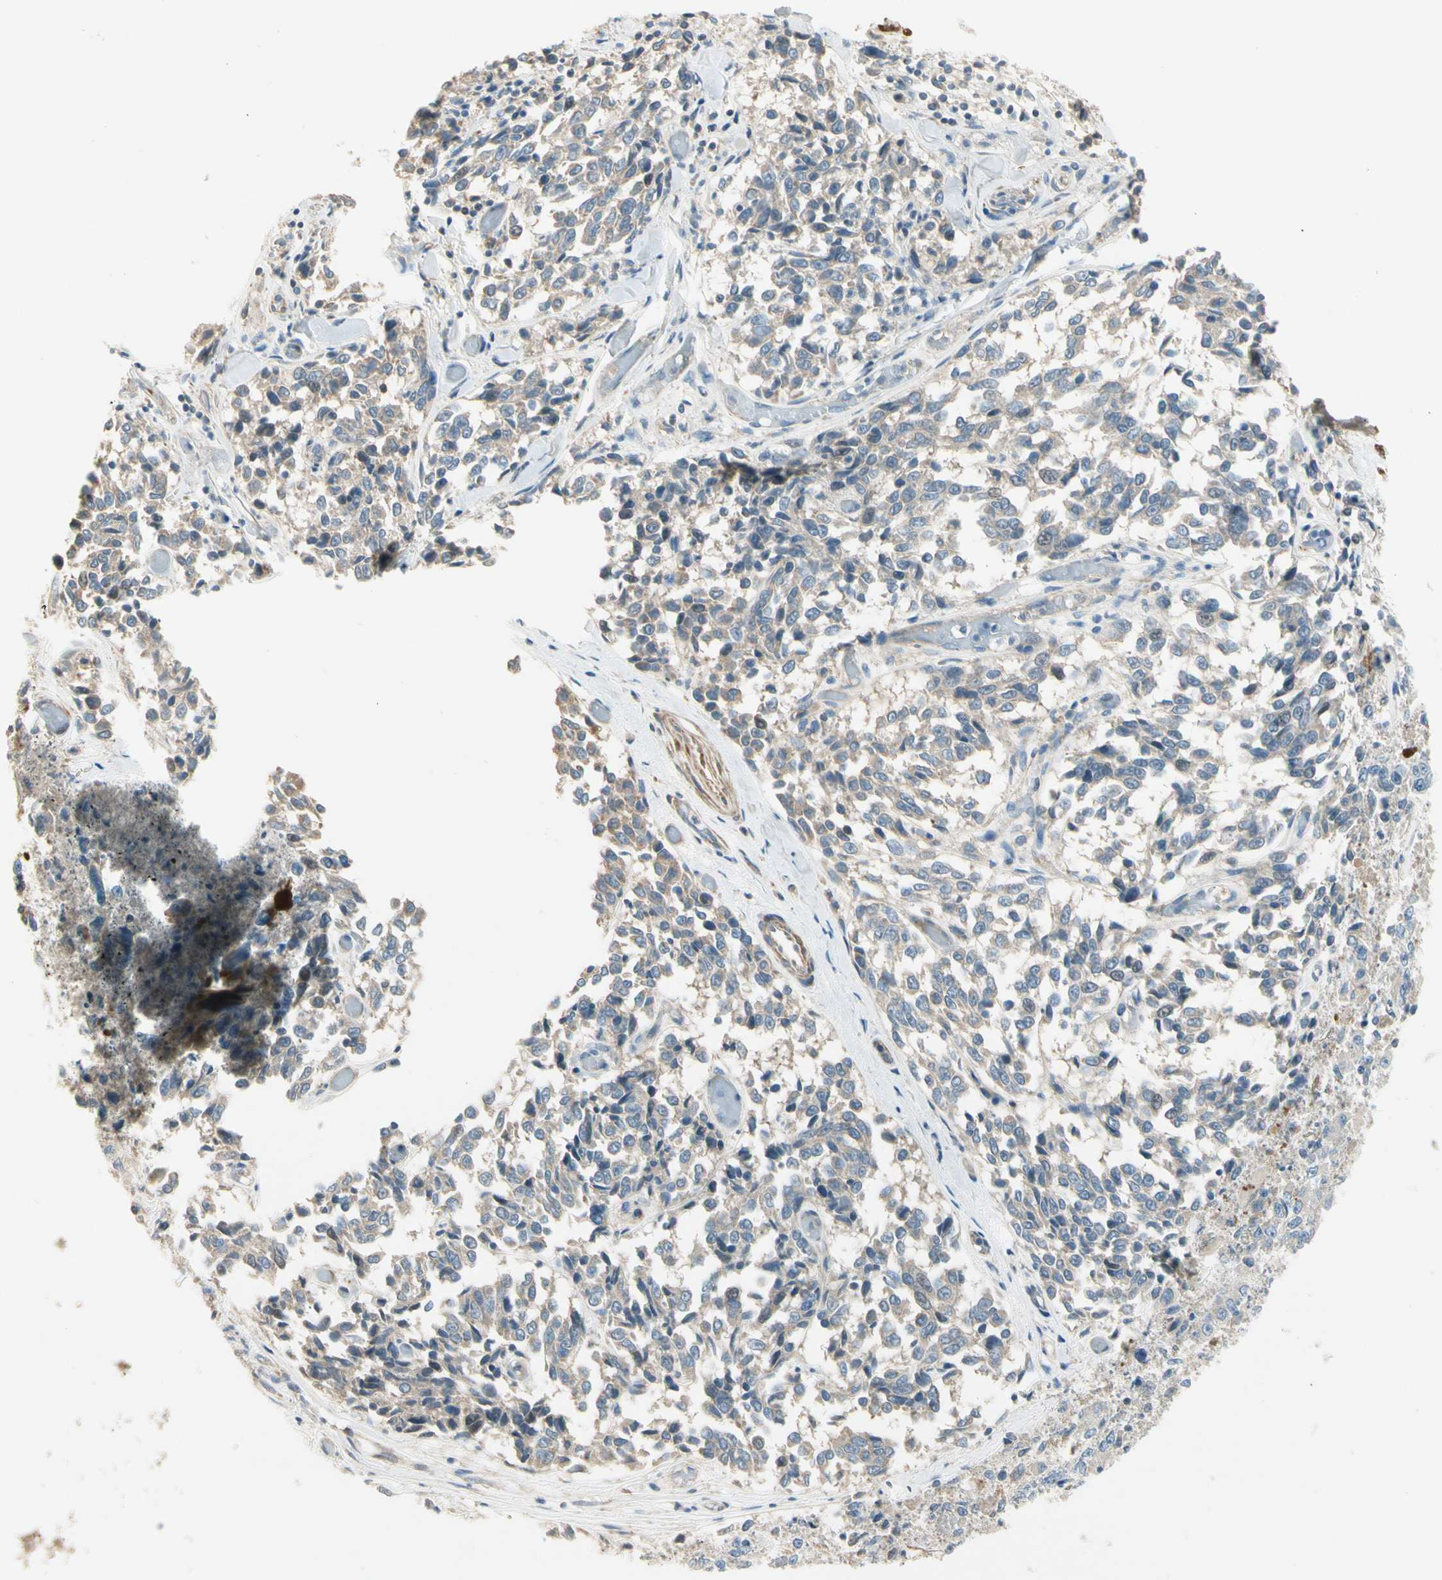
{"staining": {"intensity": "negative", "quantity": "none", "location": "none"}, "tissue": "melanoma", "cell_type": "Tumor cells", "image_type": "cancer", "snomed": [{"axis": "morphology", "description": "Malignant melanoma, NOS"}, {"axis": "topography", "description": "Skin"}], "caption": "Malignant melanoma stained for a protein using immunohistochemistry (IHC) demonstrates no staining tumor cells.", "gene": "ADGRA3", "patient": {"sex": "female", "age": 64}}